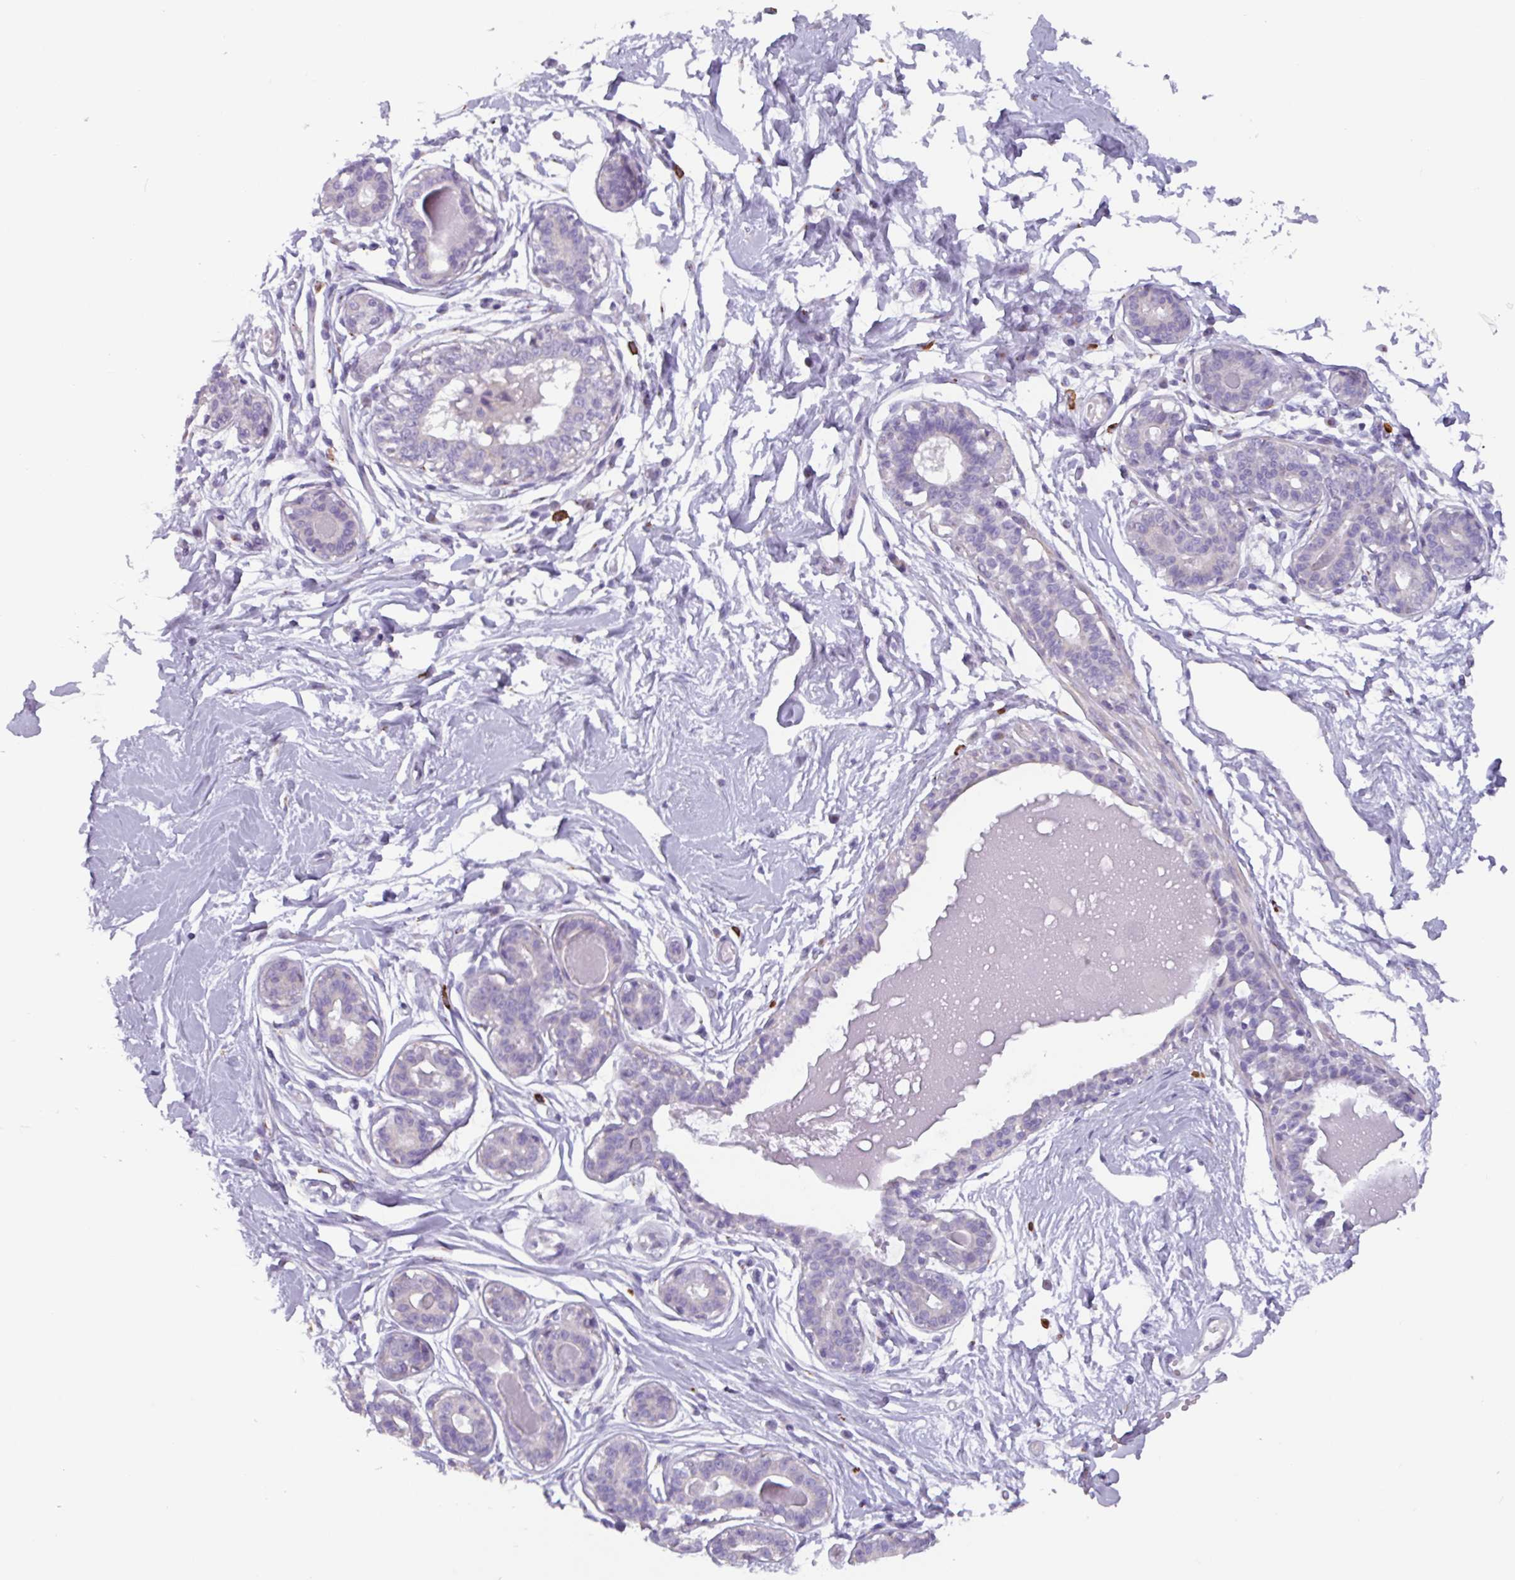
{"staining": {"intensity": "negative", "quantity": "none", "location": "none"}, "tissue": "breast", "cell_type": "Adipocytes", "image_type": "normal", "snomed": [{"axis": "morphology", "description": "Normal tissue, NOS"}, {"axis": "topography", "description": "Breast"}], "caption": "This is an immunohistochemistry micrograph of unremarkable breast. There is no expression in adipocytes.", "gene": "ADGRE1", "patient": {"sex": "female", "age": 45}}